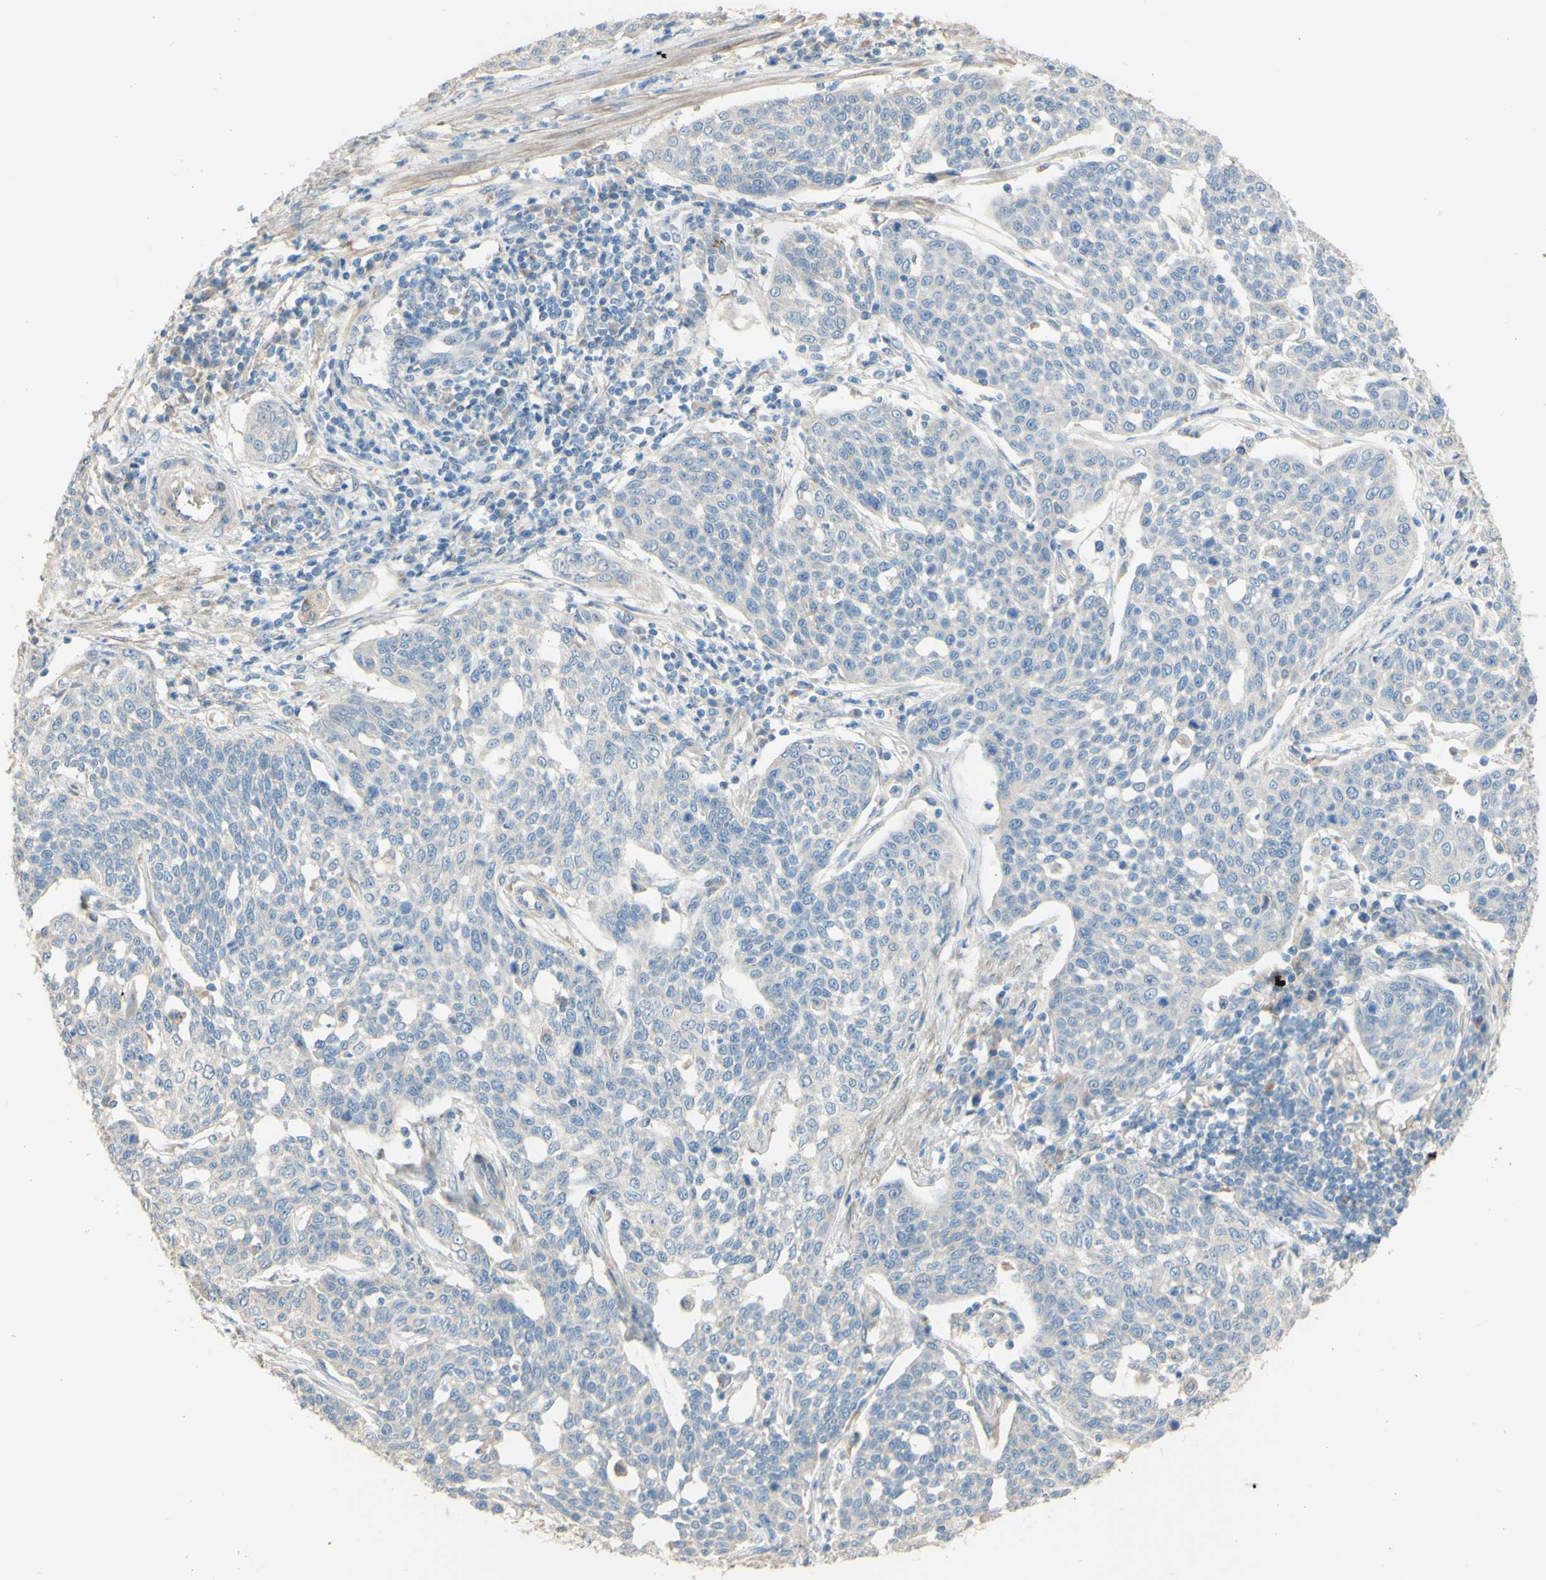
{"staining": {"intensity": "negative", "quantity": "none", "location": "none"}, "tissue": "cervical cancer", "cell_type": "Tumor cells", "image_type": "cancer", "snomed": [{"axis": "morphology", "description": "Squamous cell carcinoma, NOS"}, {"axis": "topography", "description": "Cervix"}], "caption": "A histopathology image of human cervical squamous cell carcinoma is negative for staining in tumor cells.", "gene": "DKK3", "patient": {"sex": "female", "age": 34}}